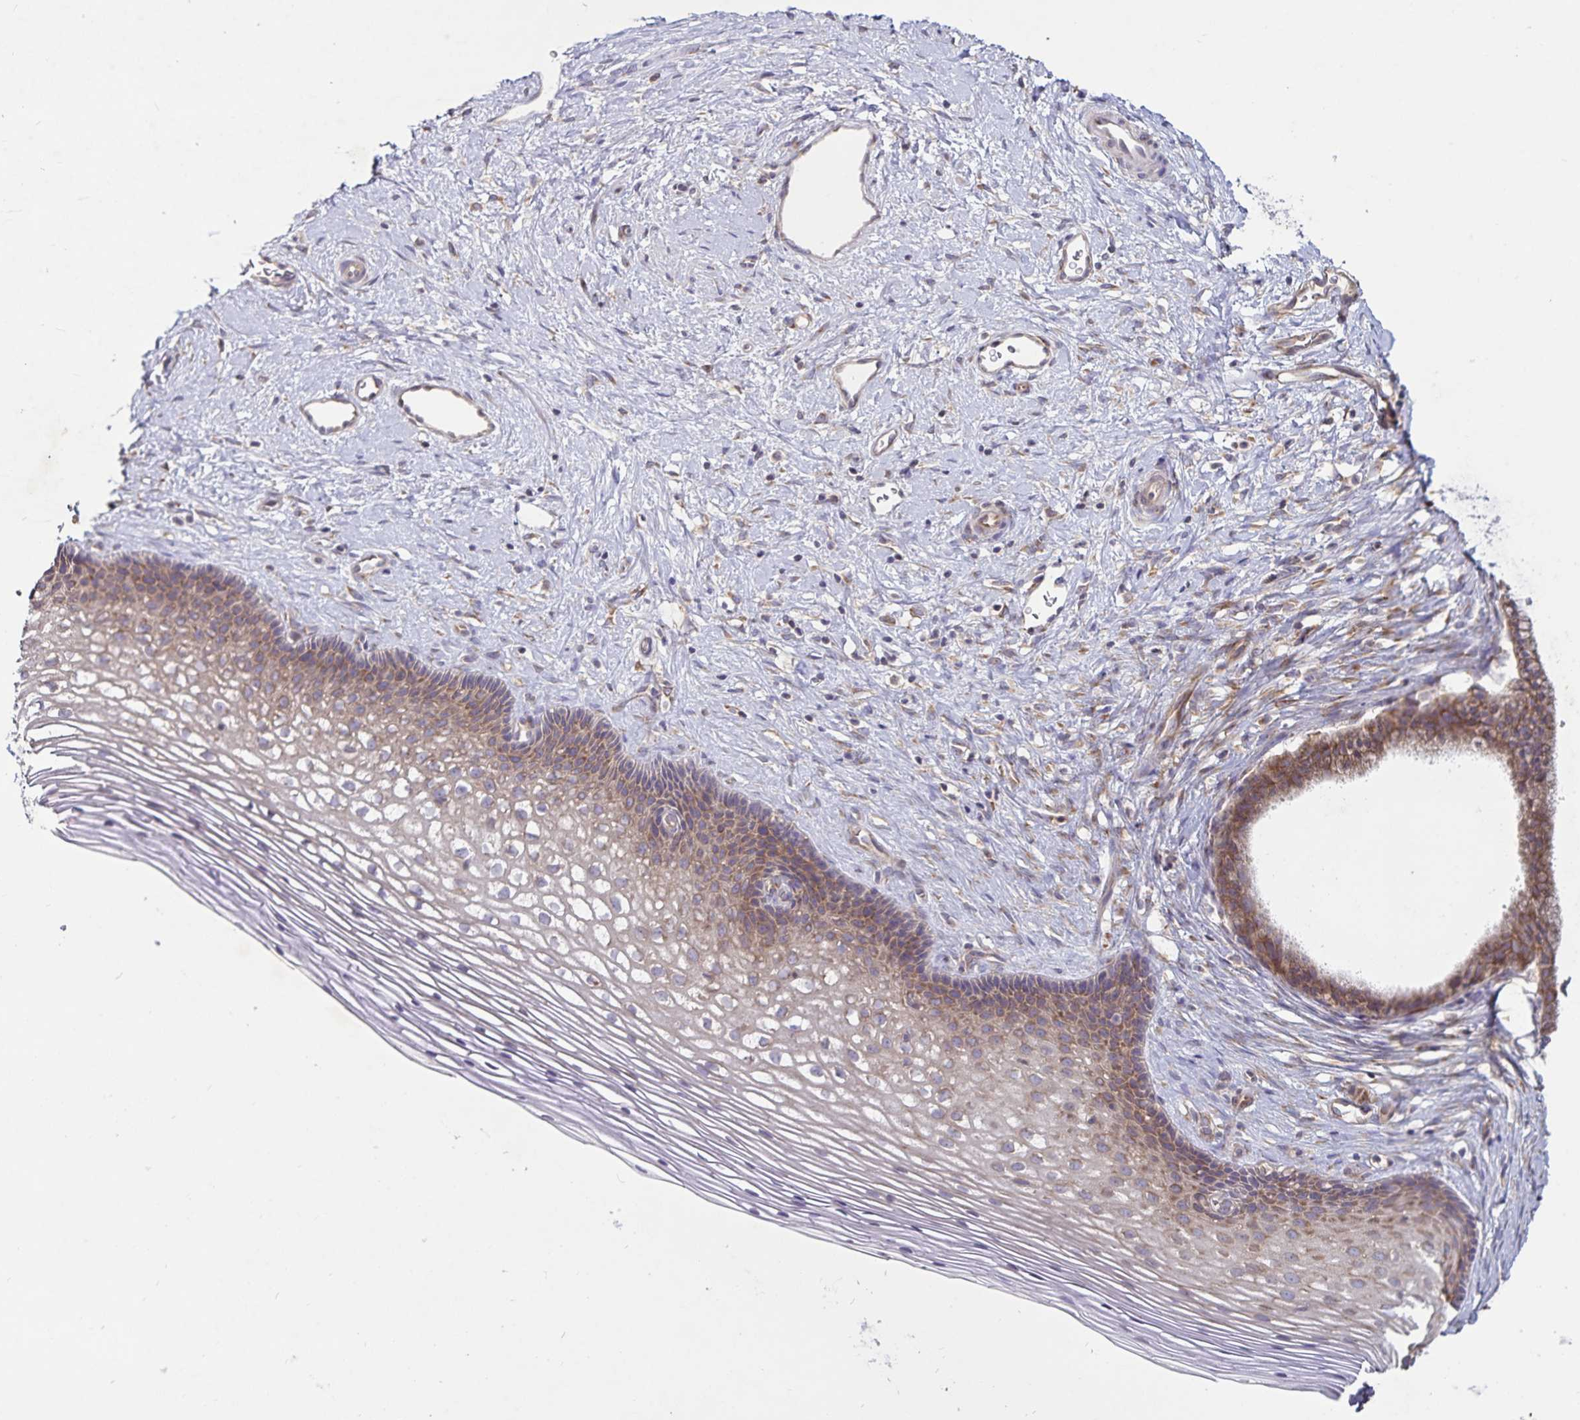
{"staining": {"intensity": "weak", "quantity": ">75%", "location": "cytoplasmic/membranous"}, "tissue": "cervix", "cell_type": "Glandular cells", "image_type": "normal", "snomed": [{"axis": "morphology", "description": "Normal tissue, NOS"}, {"axis": "topography", "description": "Cervix"}], "caption": "Unremarkable cervix demonstrates weak cytoplasmic/membranous expression in approximately >75% of glandular cells, visualized by immunohistochemistry. (DAB IHC with brightfield microscopy, high magnification).", "gene": "FAM120A", "patient": {"sex": "female", "age": 34}}